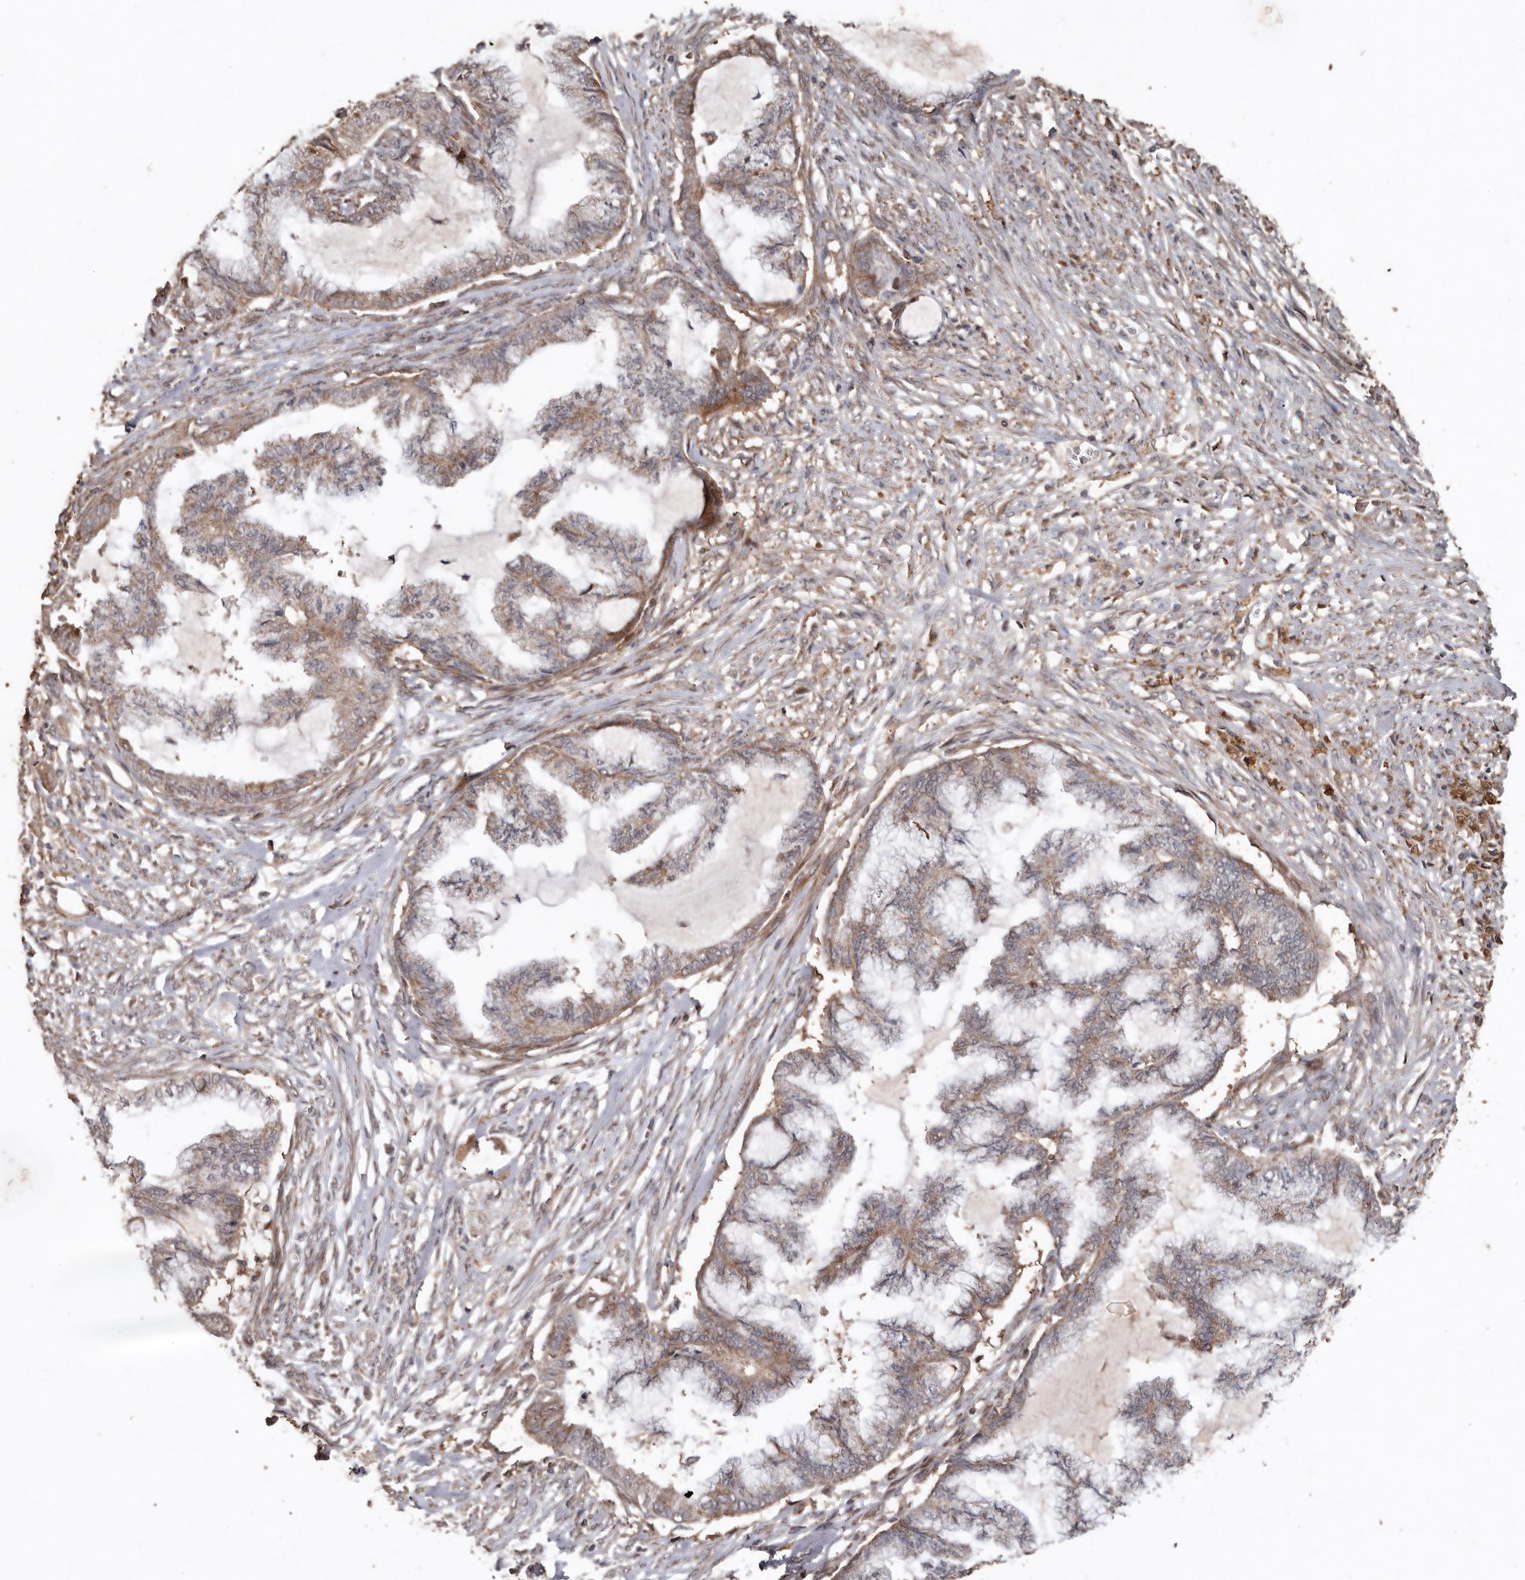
{"staining": {"intensity": "weak", "quantity": ">75%", "location": "cytoplasmic/membranous"}, "tissue": "endometrial cancer", "cell_type": "Tumor cells", "image_type": "cancer", "snomed": [{"axis": "morphology", "description": "Adenocarcinoma, NOS"}, {"axis": "topography", "description": "Endometrium"}], "caption": "Human endometrial cancer (adenocarcinoma) stained for a protein (brown) exhibits weak cytoplasmic/membranous positive positivity in approximately >75% of tumor cells.", "gene": "RANBP17", "patient": {"sex": "female", "age": 86}}